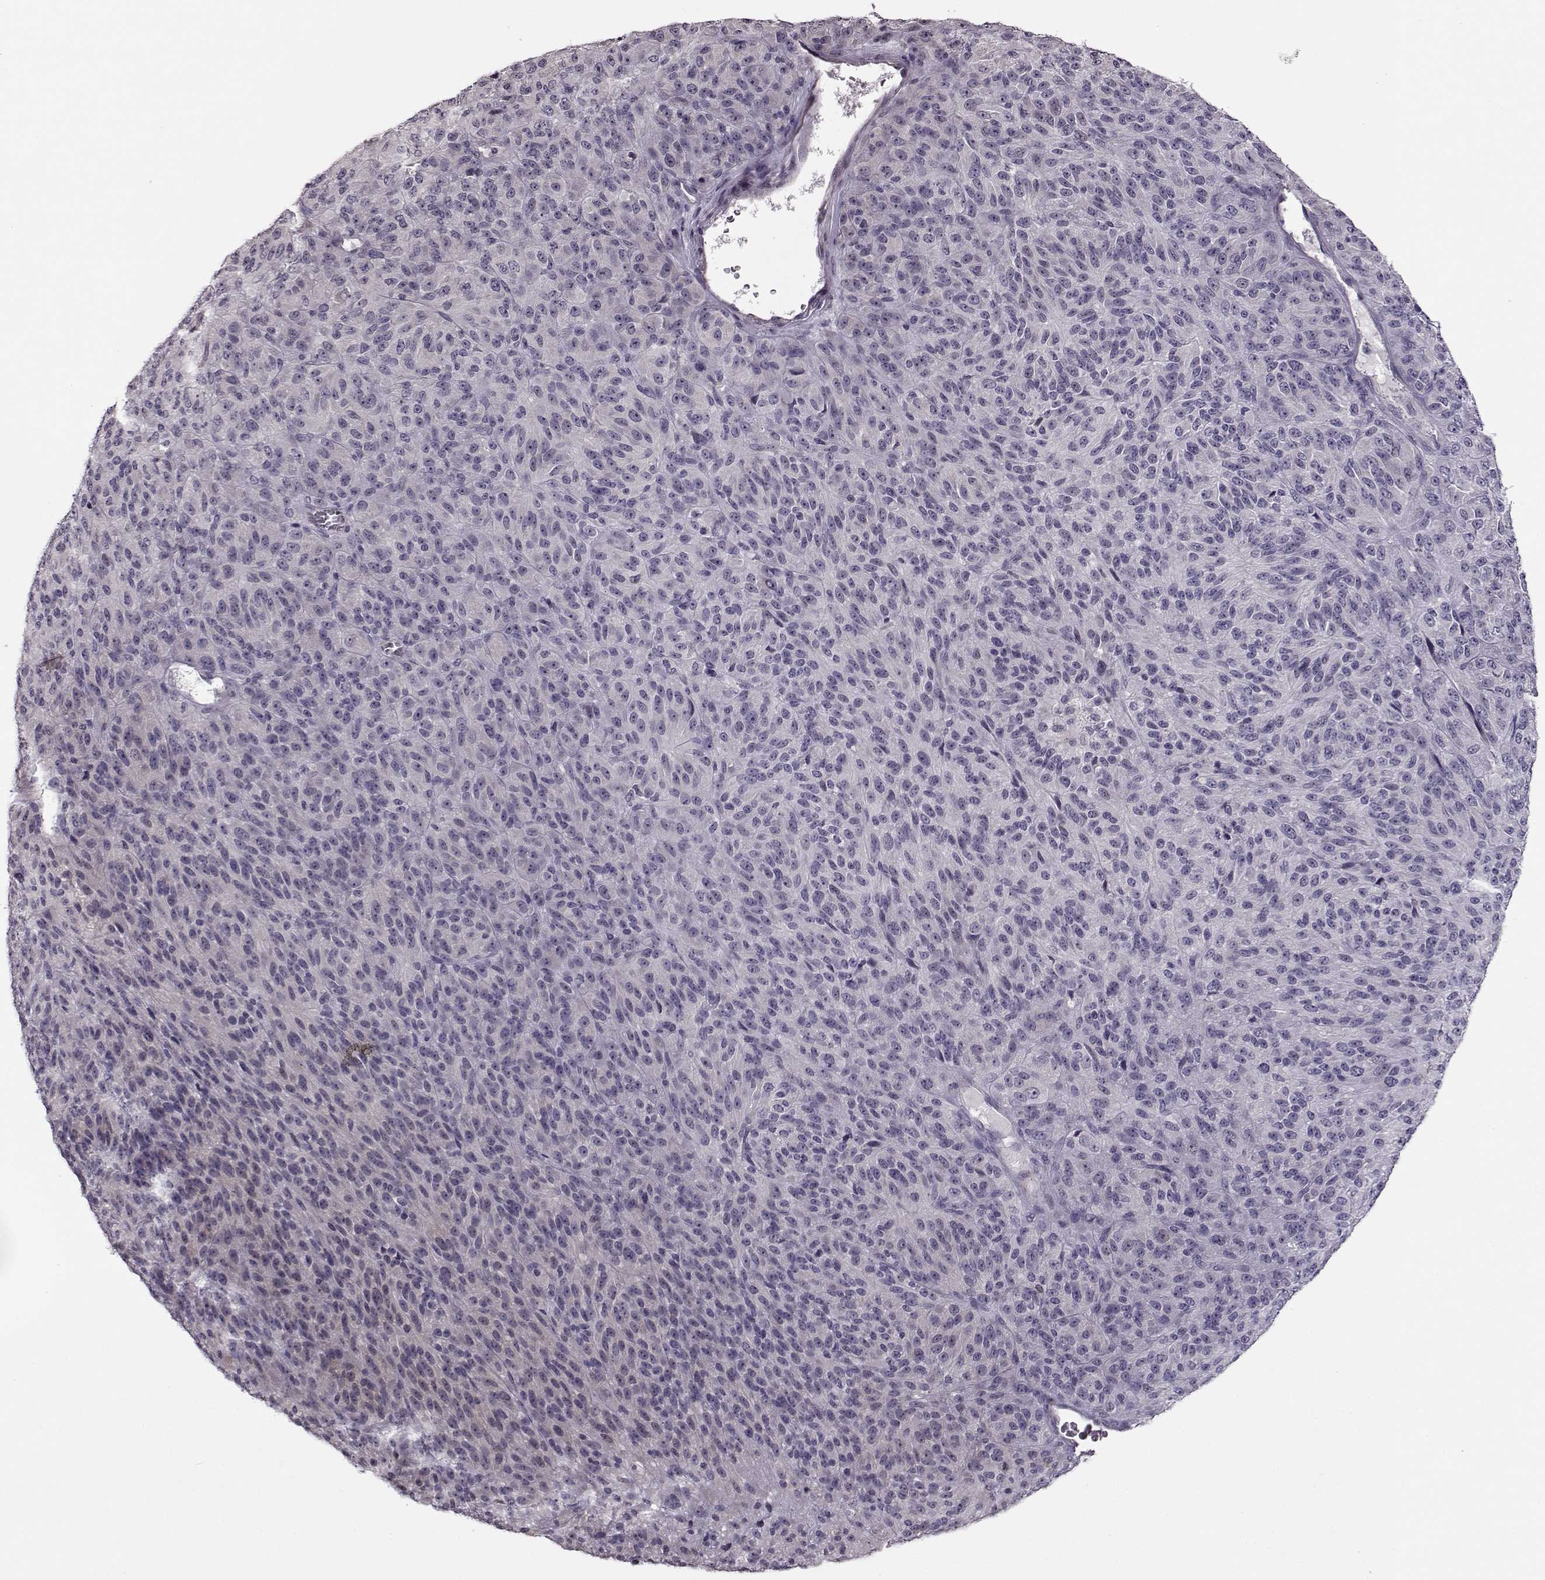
{"staining": {"intensity": "negative", "quantity": "none", "location": "none"}, "tissue": "melanoma", "cell_type": "Tumor cells", "image_type": "cancer", "snomed": [{"axis": "morphology", "description": "Malignant melanoma, Metastatic site"}, {"axis": "topography", "description": "Brain"}], "caption": "The image displays no staining of tumor cells in melanoma.", "gene": "FSHB", "patient": {"sex": "female", "age": 56}}